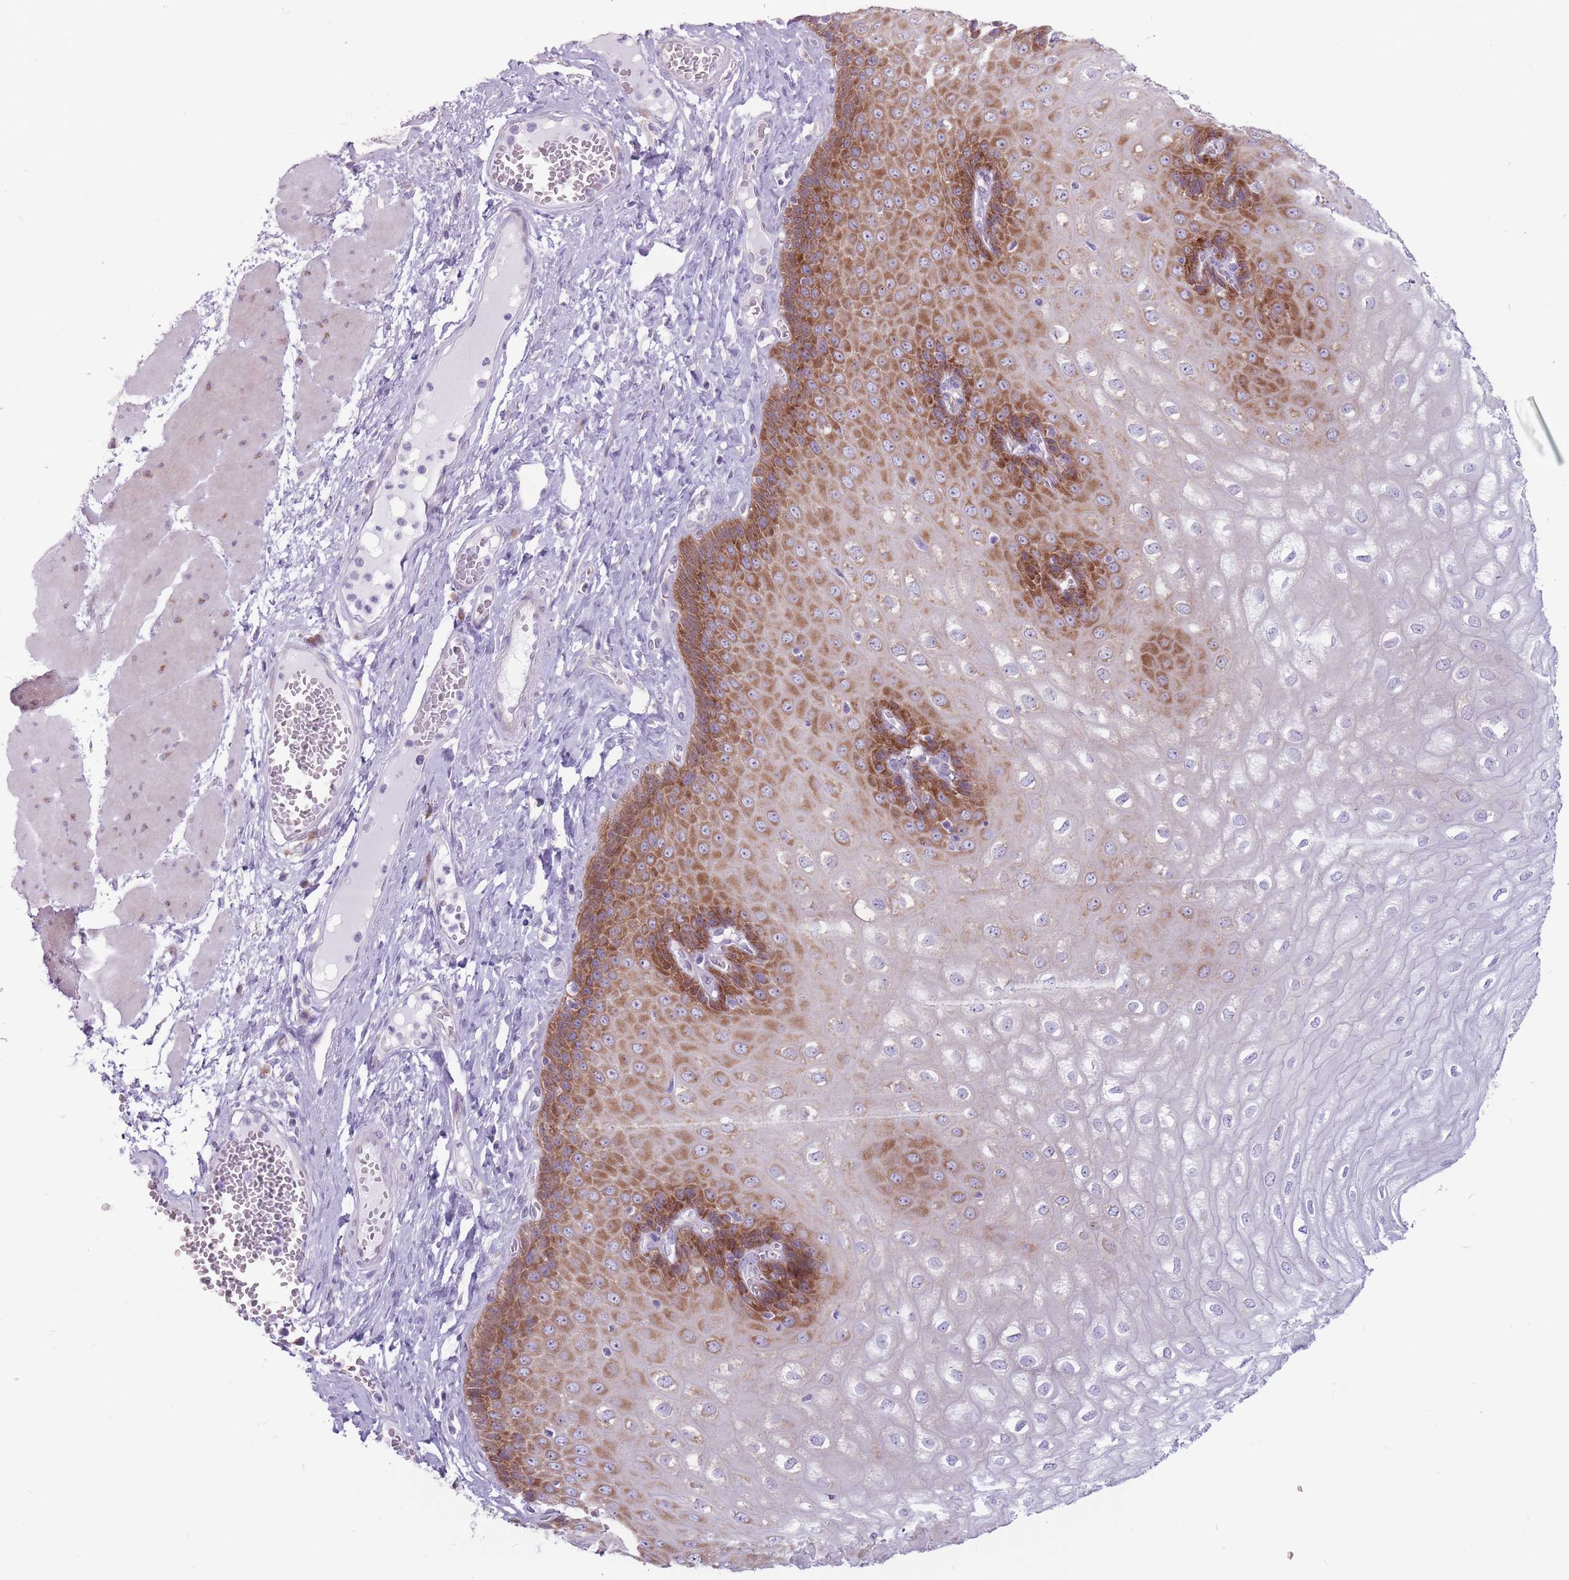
{"staining": {"intensity": "moderate", "quantity": "25%-75%", "location": "cytoplasmic/membranous"}, "tissue": "esophagus", "cell_type": "Squamous epithelial cells", "image_type": "normal", "snomed": [{"axis": "morphology", "description": "Normal tissue, NOS"}, {"axis": "topography", "description": "Esophagus"}], "caption": "Immunohistochemical staining of benign esophagus demonstrates 25%-75% levels of moderate cytoplasmic/membranous protein positivity in about 25%-75% of squamous epithelial cells.", "gene": "RPL18", "patient": {"sex": "male", "age": 60}}